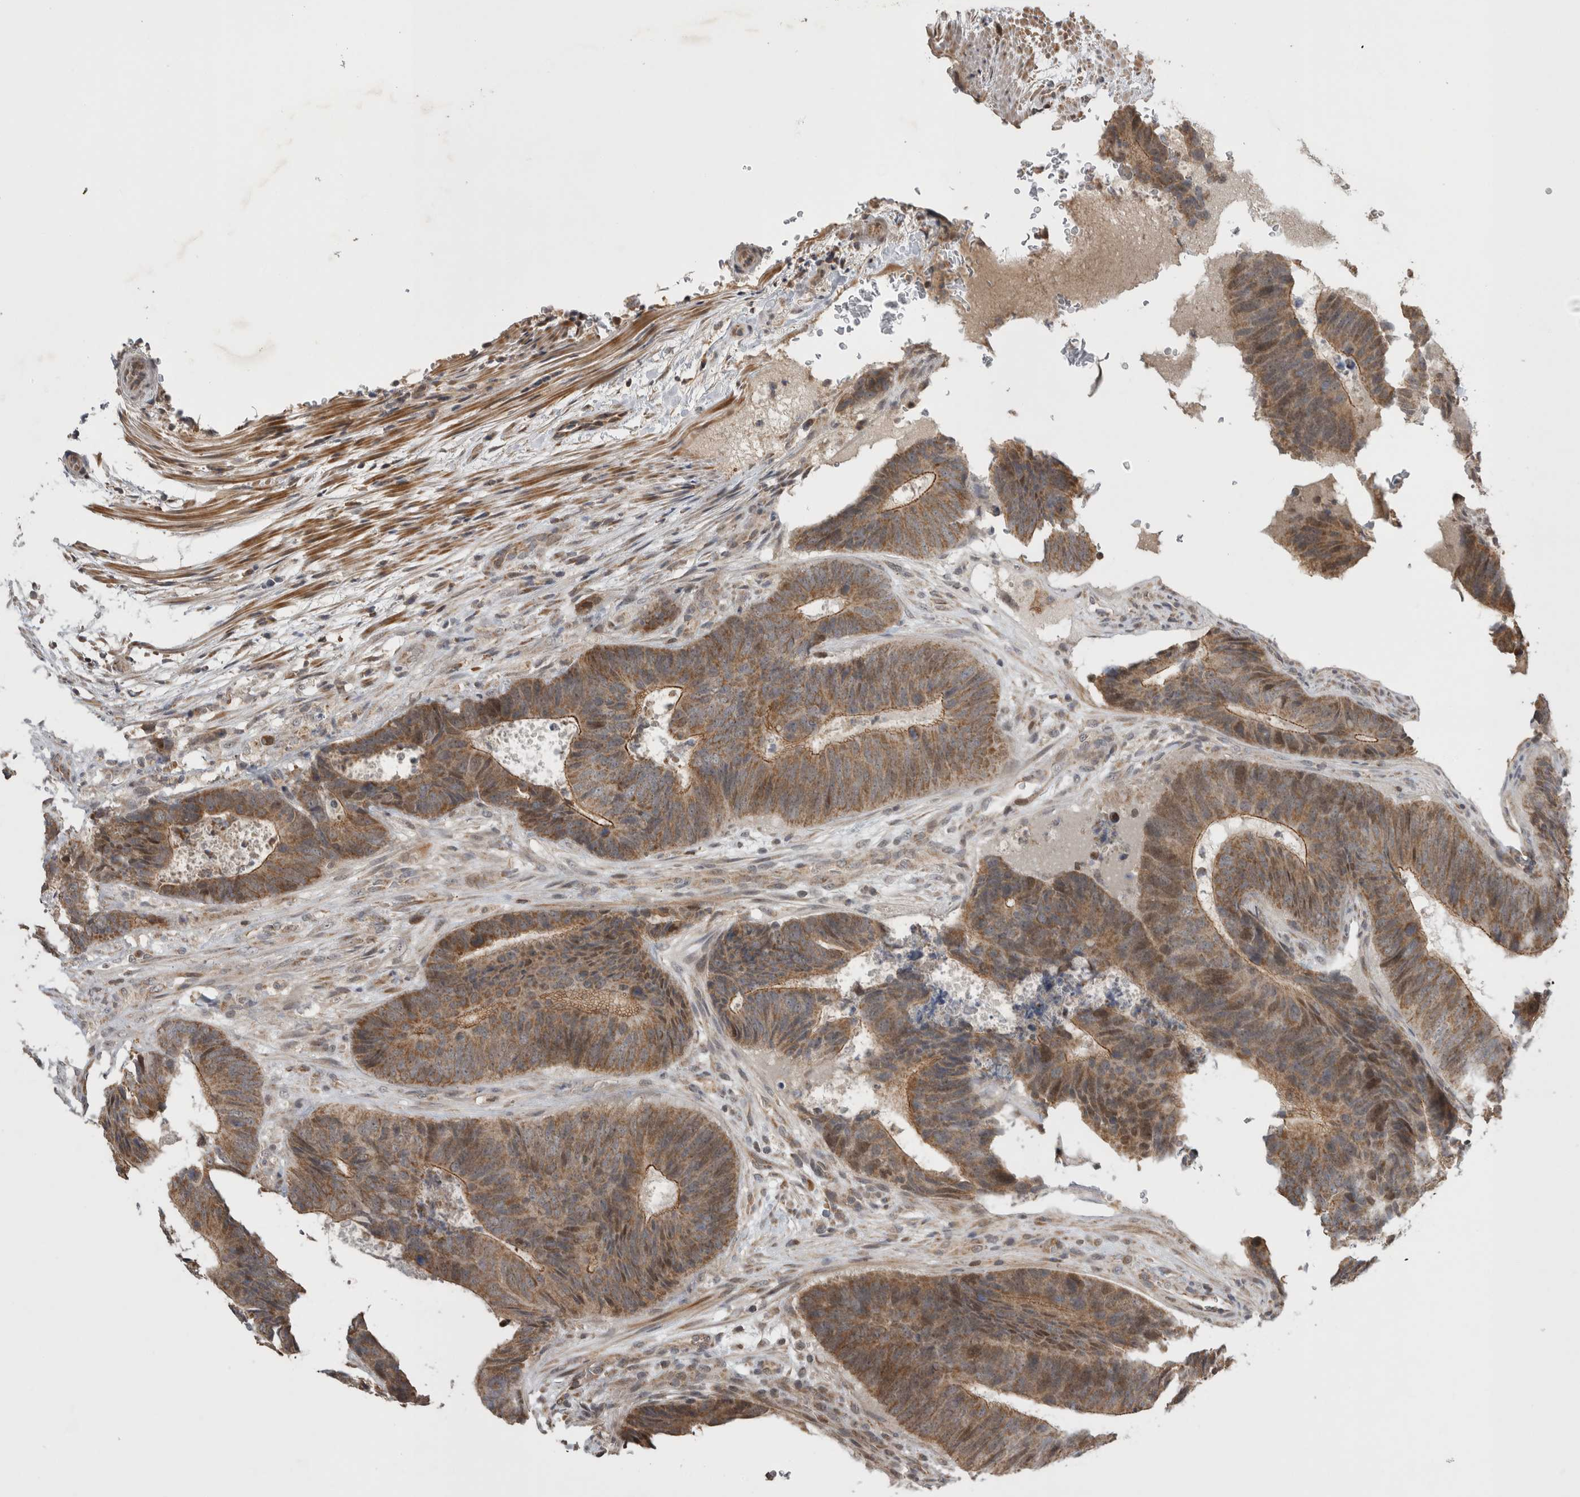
{"staining": {"intensity": "moderate", "quantity": ">75%", "location": "cytoplasmic/membranous"}, "tissue": "colorectal cancer", "cell_type": "Tumor cells", "image_type": "cancer", "snomed": [{"axis": "morphology", "description": "Adenocarcinoma, NOS"}, {"axis": "topography", "description": "Colon"}], "caption": "A brown stain labels moderate cytoplasmic/membranous expression of a protein in colorectal adenocarcinoma tumor cells.", "gene": "KCNIP1", "patient": {"sex": "male", "age": 56}}